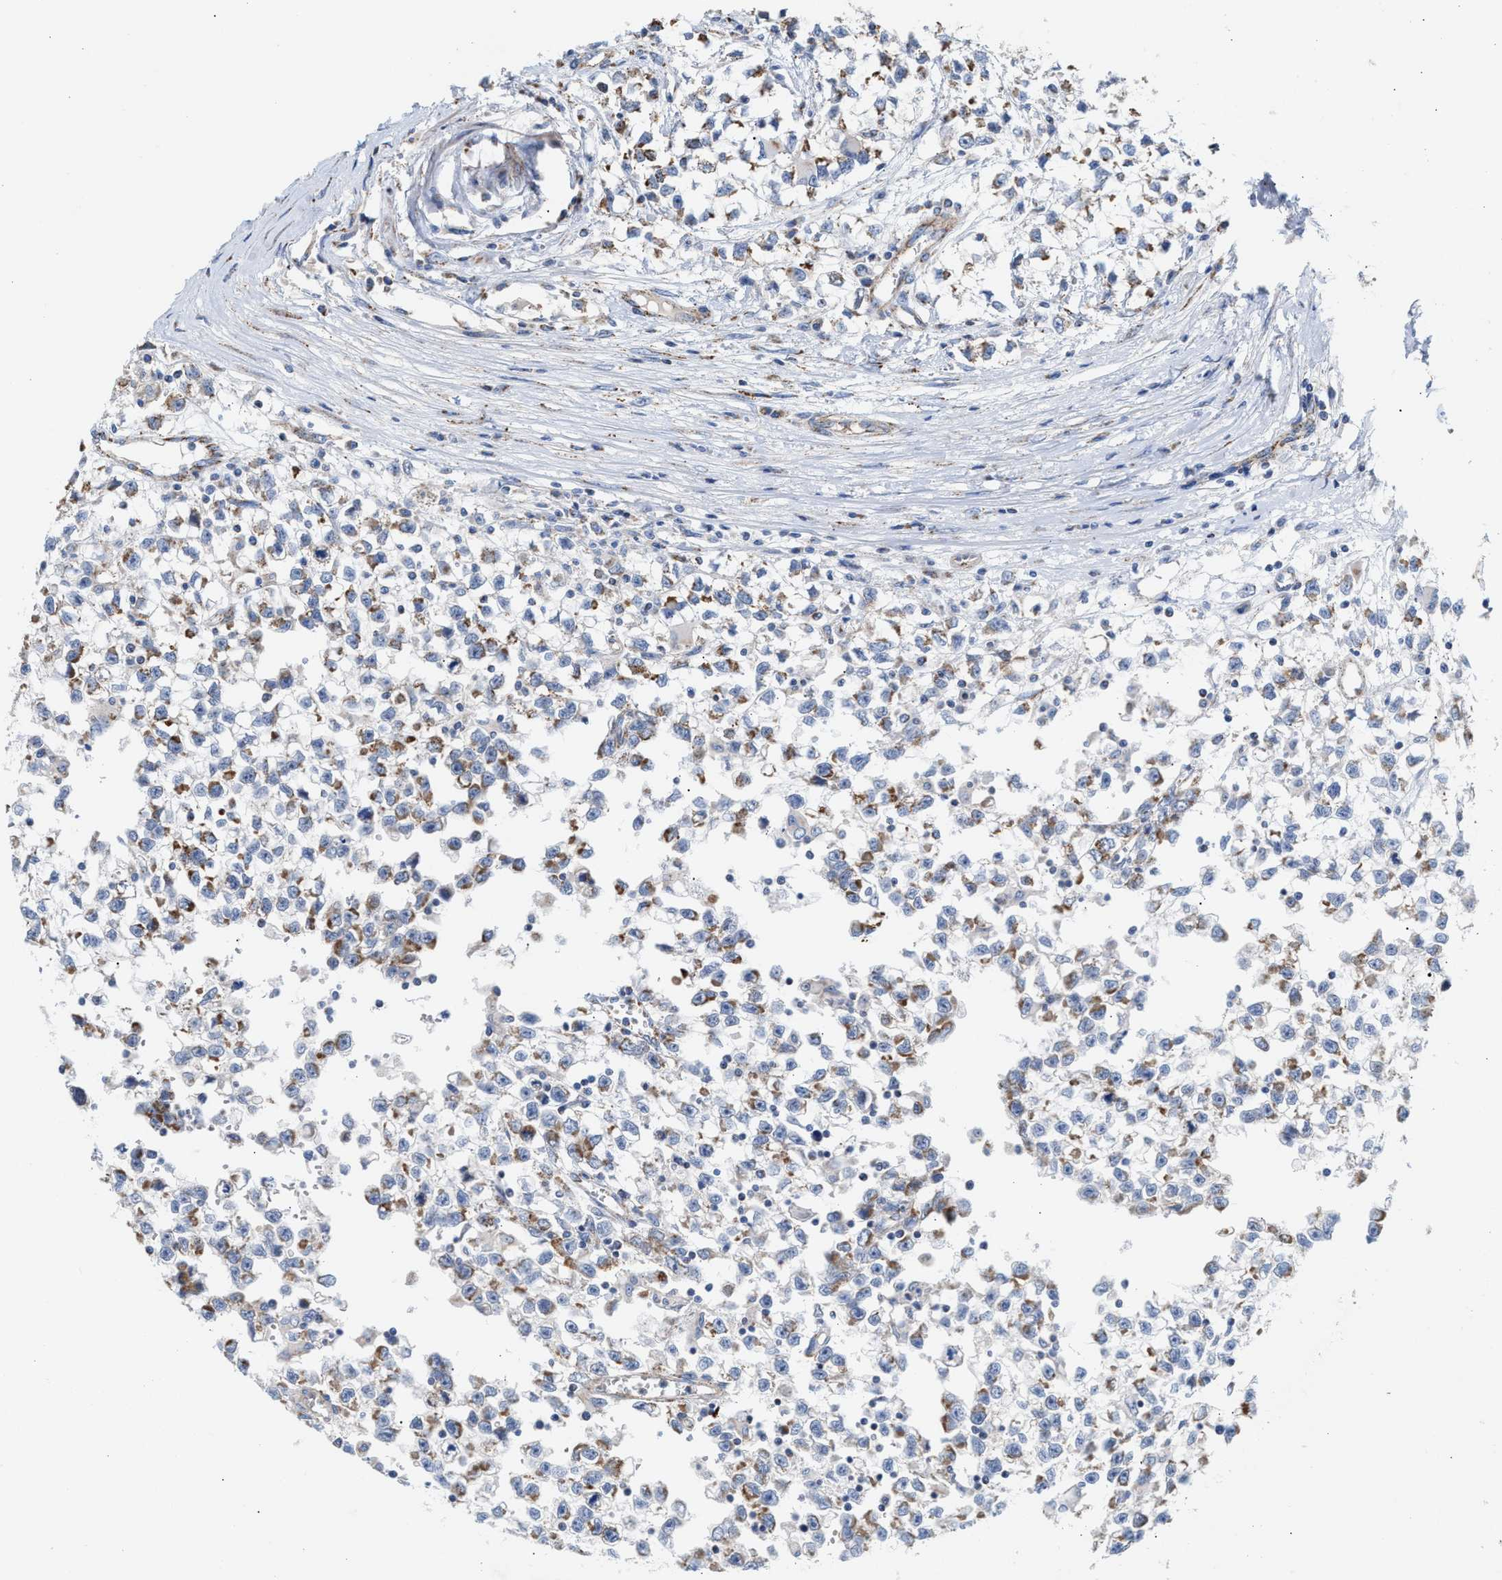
{"staining": {"intensity": "weak", "quantity": "25%-75%", "location": "cytoplasmic/membranous"}, "tissue": "testis cancer", "cell_type": "Tumor cells", "image_type": "cancer", "snomed": [{"axis": "morphology", "description": "Seminoma, NOS"}, {"axis": "morphology", "description": "Carcinoma, Embryonal, NOS"}, {"axis": "topography", "description": "Testis"}], "caption": "Testis seminoma stained for a protein shows weak cytoplasmic/membranous positivity in tumor cells. (DAB (3,3'-diaminobenzidine) IHC, brown staining for protein, blue staining for nuclei).", "gene": "MECR", "patient": {"sex": "male", "age": 51}}